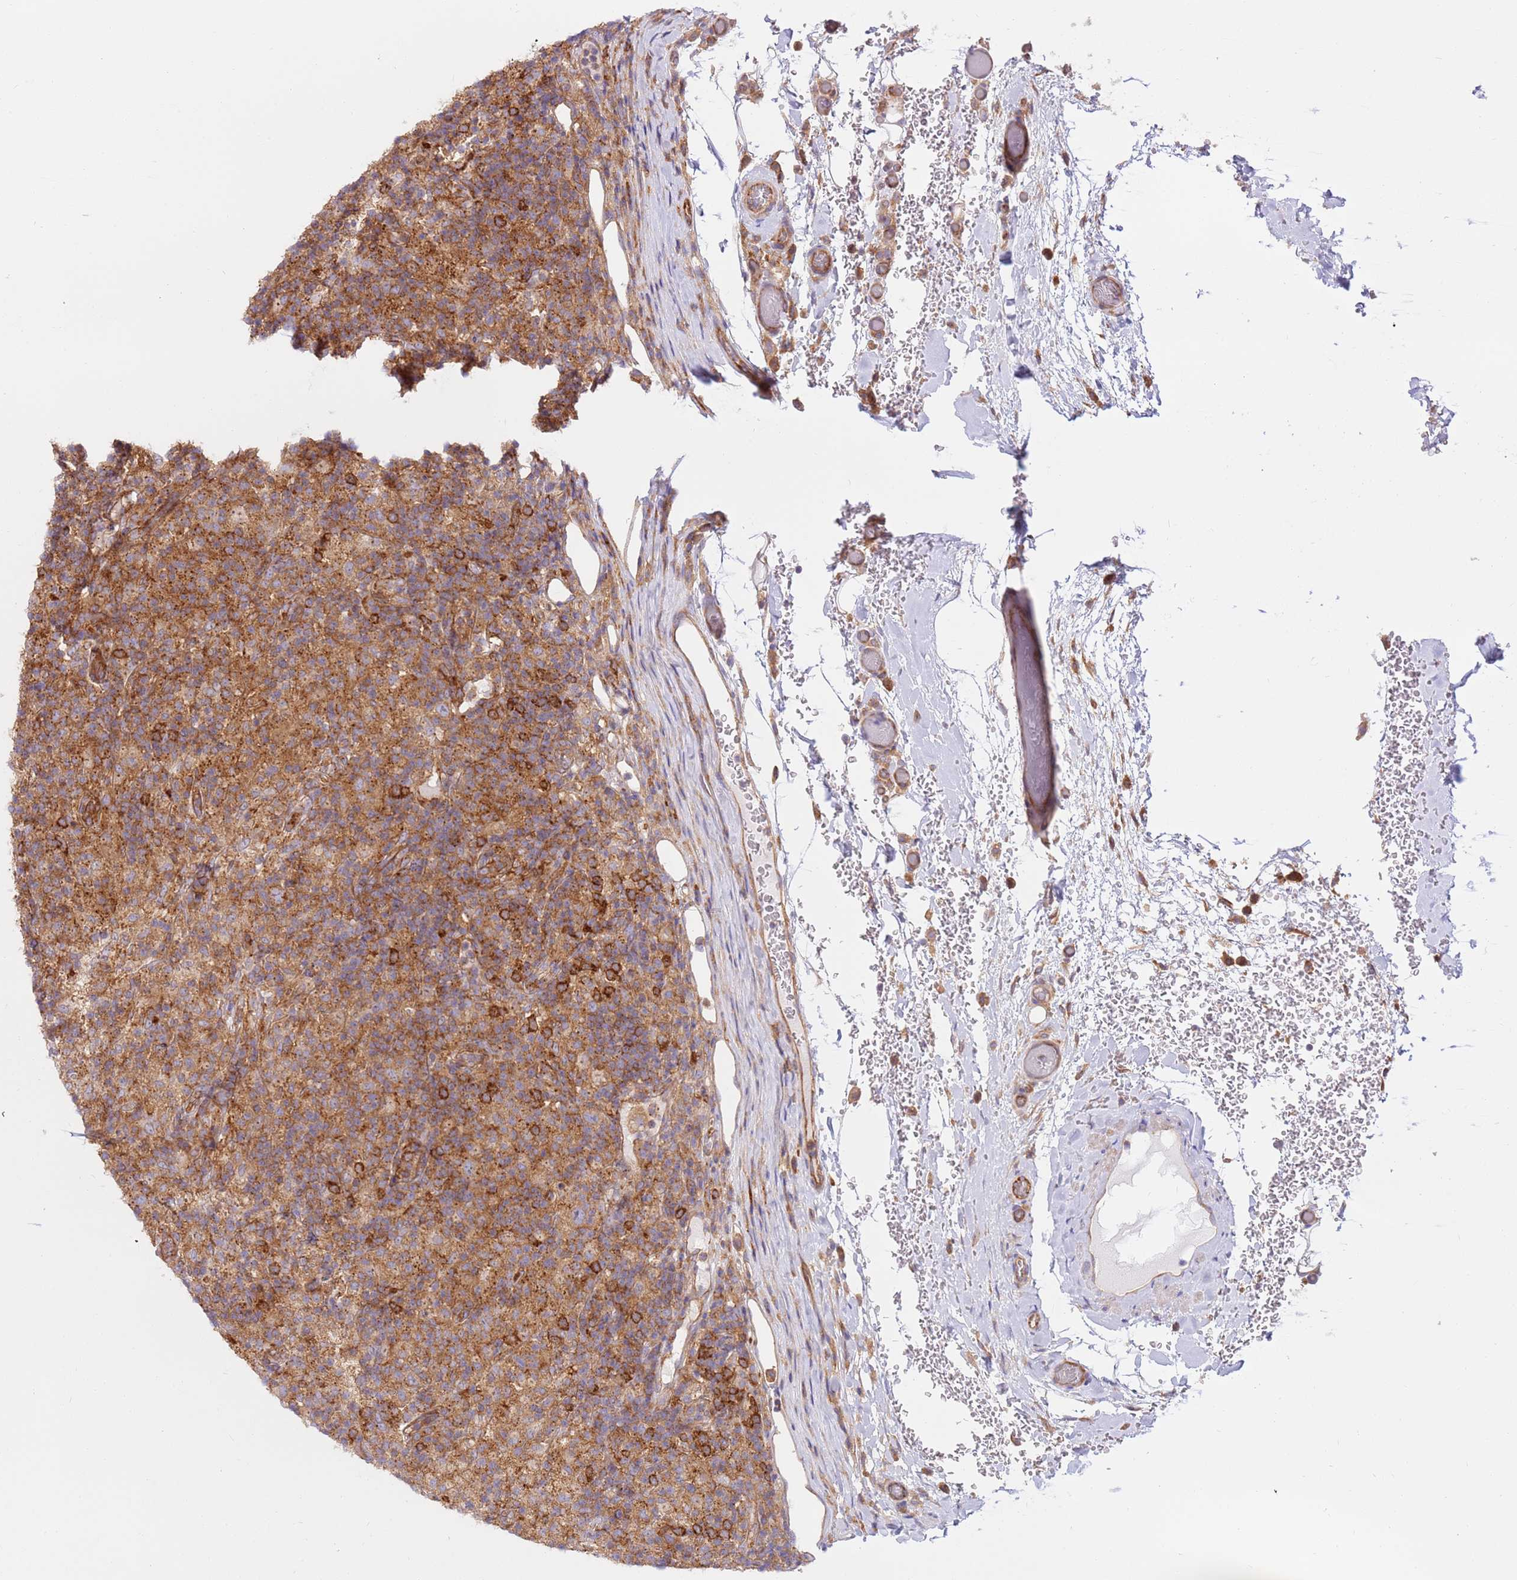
{"staining": {"intensity": "moderate", "quantity": ">75%", "location": "cytoplasmic/membranous"}, "tissue": "lymphoma", "cell_type": "Tumor cells", "image_type": "cancer", "snomed": [{"axis": "morphology", "description": "Hodgkin's disease, NOS"}, {"axis": "topography", "description": "Lymph node"}], "caption": "Immunohistochemistry micrograph of neoplastic tissue: lymphoma stained using immunohistochemistry (IHC) shows medium levels of moderate protein expression localized specifically in the cytoplasmic/membranous of tumor cells, appearing as a cytoplasmic/membranous brown color.", "gene": "DDX19B", "patient": {"sex": "male", "age": 70}}